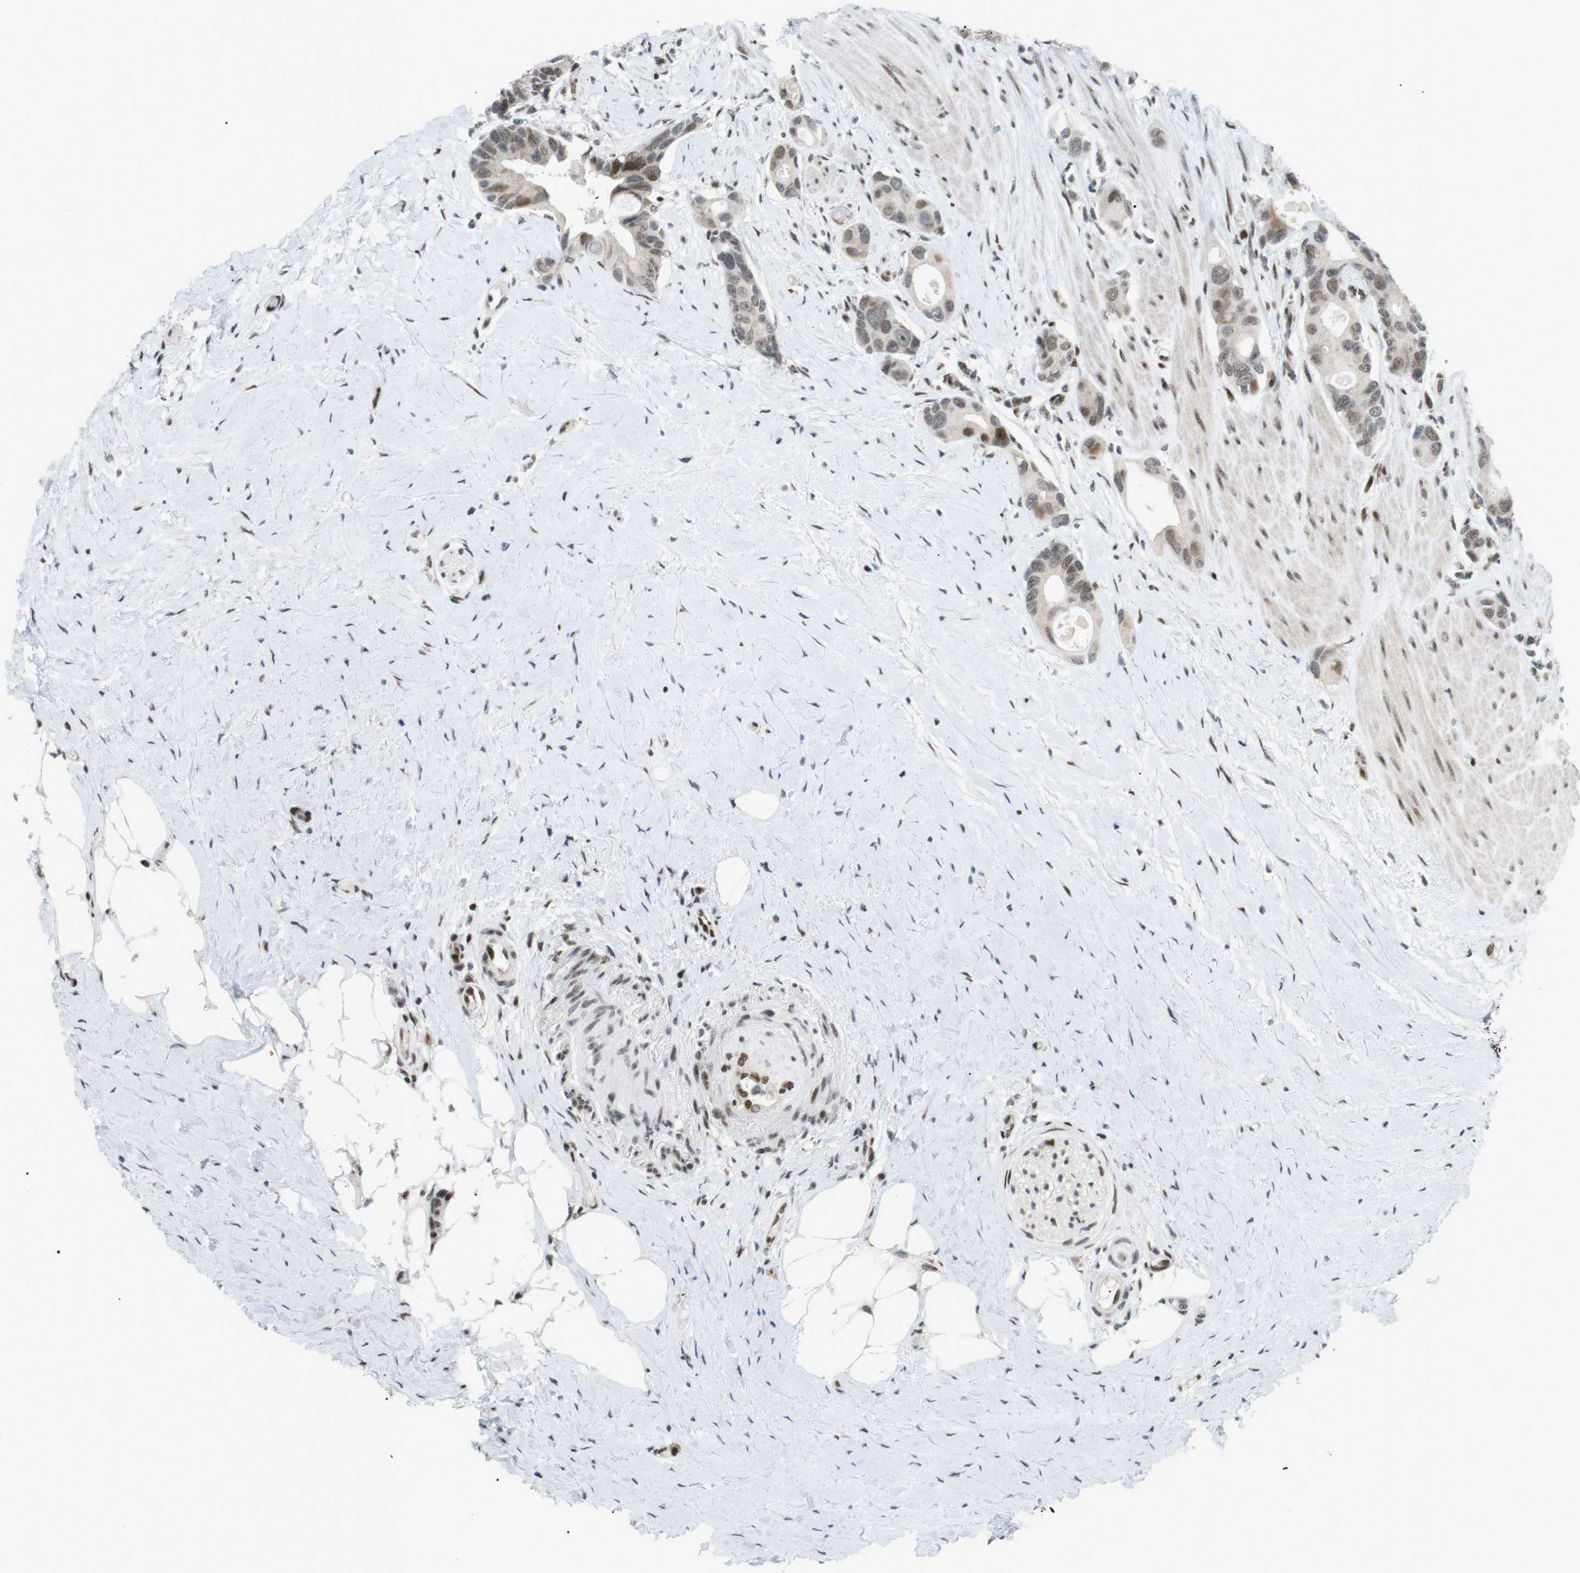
{"staining": {"intensity": "moderate", "quantity": "<25%", "location": "nuclear"}, "tissue": "colorectal cancer", "cell_type": "Tumor cells", "image_type": "cancer", "snomed": [{"axis": "morphology", "description": "Adenocarcinoma, NOS"}, {"axis": "topography", "description": "Rectum"}], "caption": "Immunohistochemical staining of human colorectal adenocarcinoma shows moderate nuclear protein positivity in approximately <25% of tumor cells. The staining was performed using DAB (3,3'-diaminobenzidine) to visualize the protein expression in brown, while the nuclei were stained in blue with hematoxylin (Magnification: 20x).", "gene": "CDC27", "patient": {"sex": "male", "age": 51}}